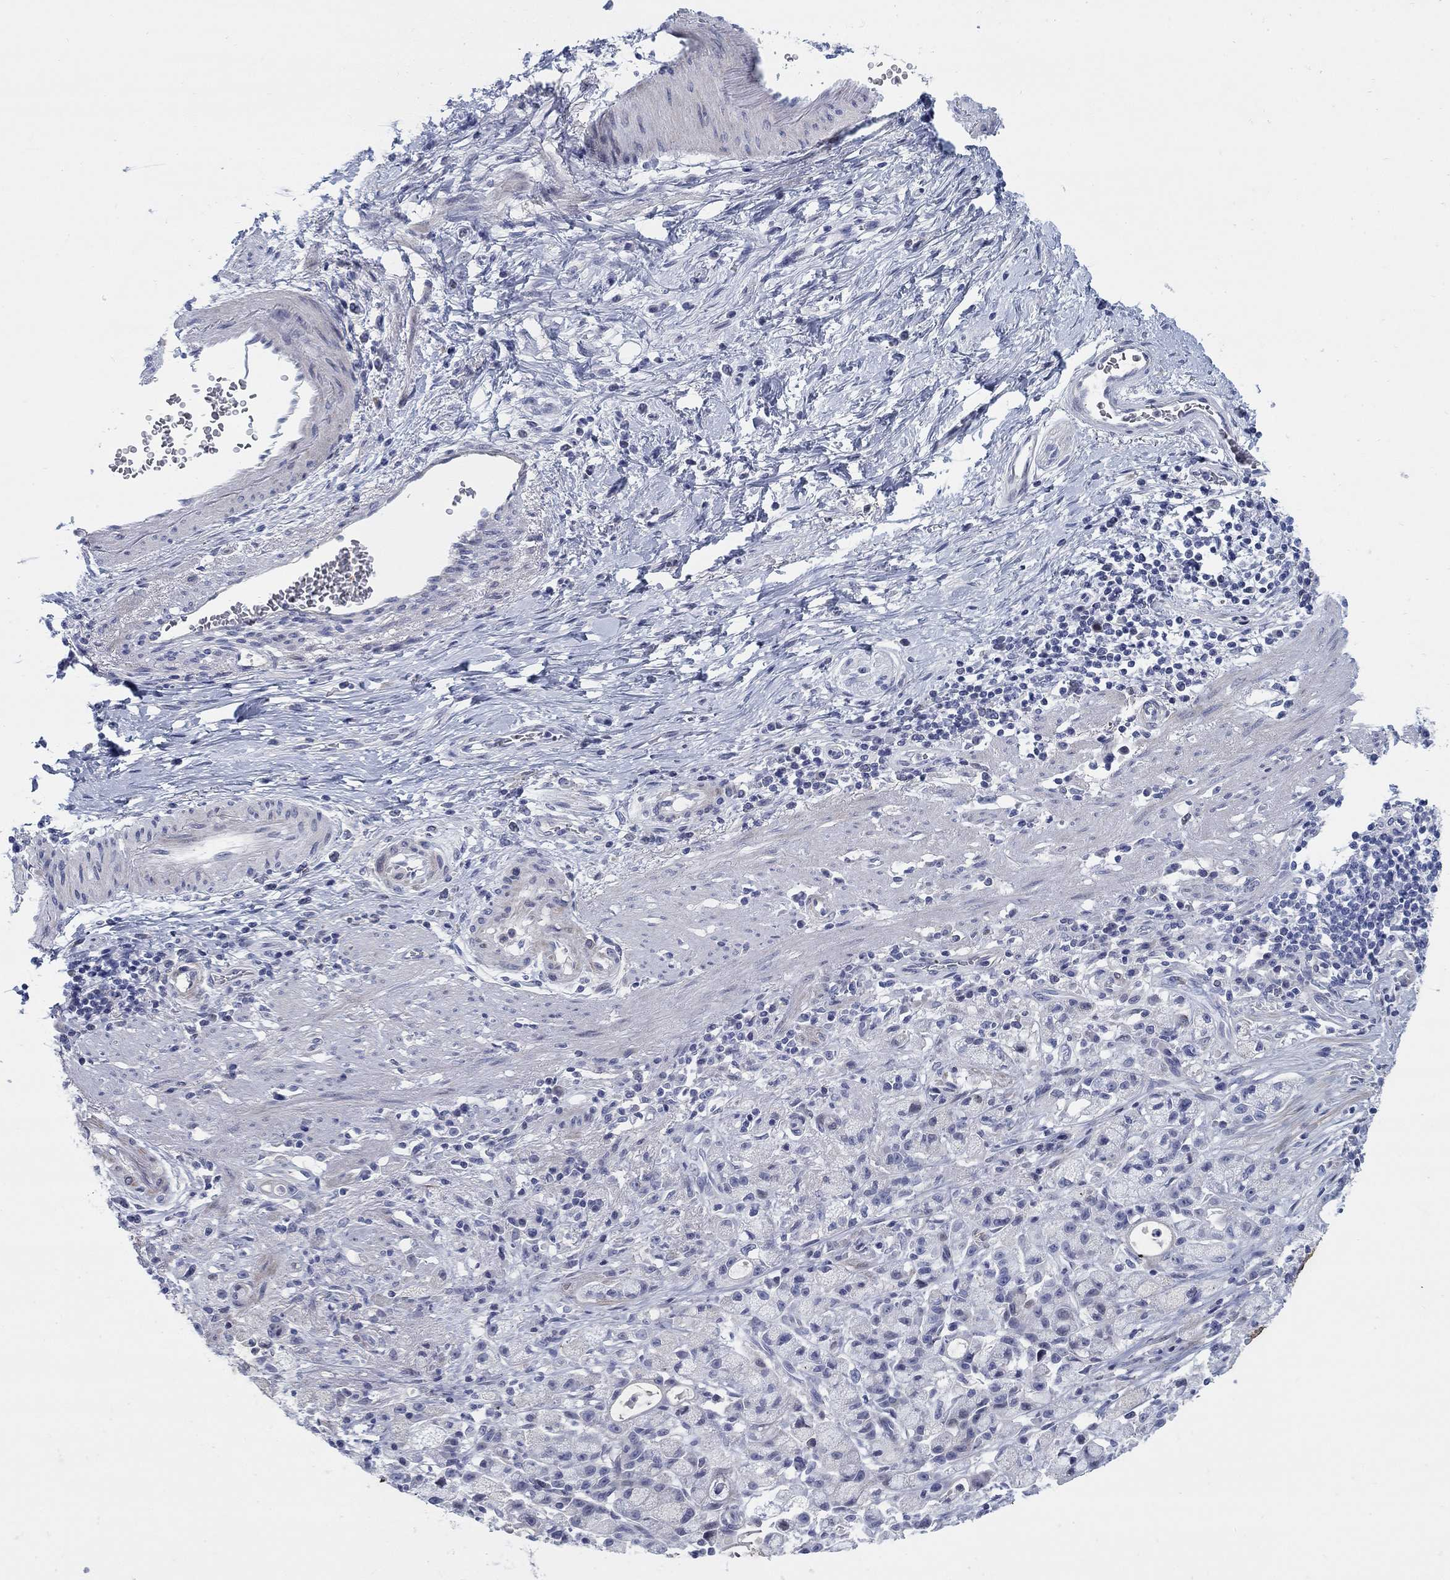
{"staining": {"intensity": "negative", "quantity": "none", "location": "none"}, "tissue": "stomach cancer", "cell_type": "Tumor cells", "image_type": "cancer", "snomed": [{"axis": "morphology", "description": "Adenocarcinoma, NOS"}, {"axis": "topography", "description": "Stomach"}], "caption": "Immunohistochemistry of human stomach cancer demonstrates no staining in tumor cells. The staining is performed using DAB brown chromogen with nuclei counter-stained in using hematoxylin.", "gene": "HEATR4", "patient": {"sex": "male", "age": 58}}